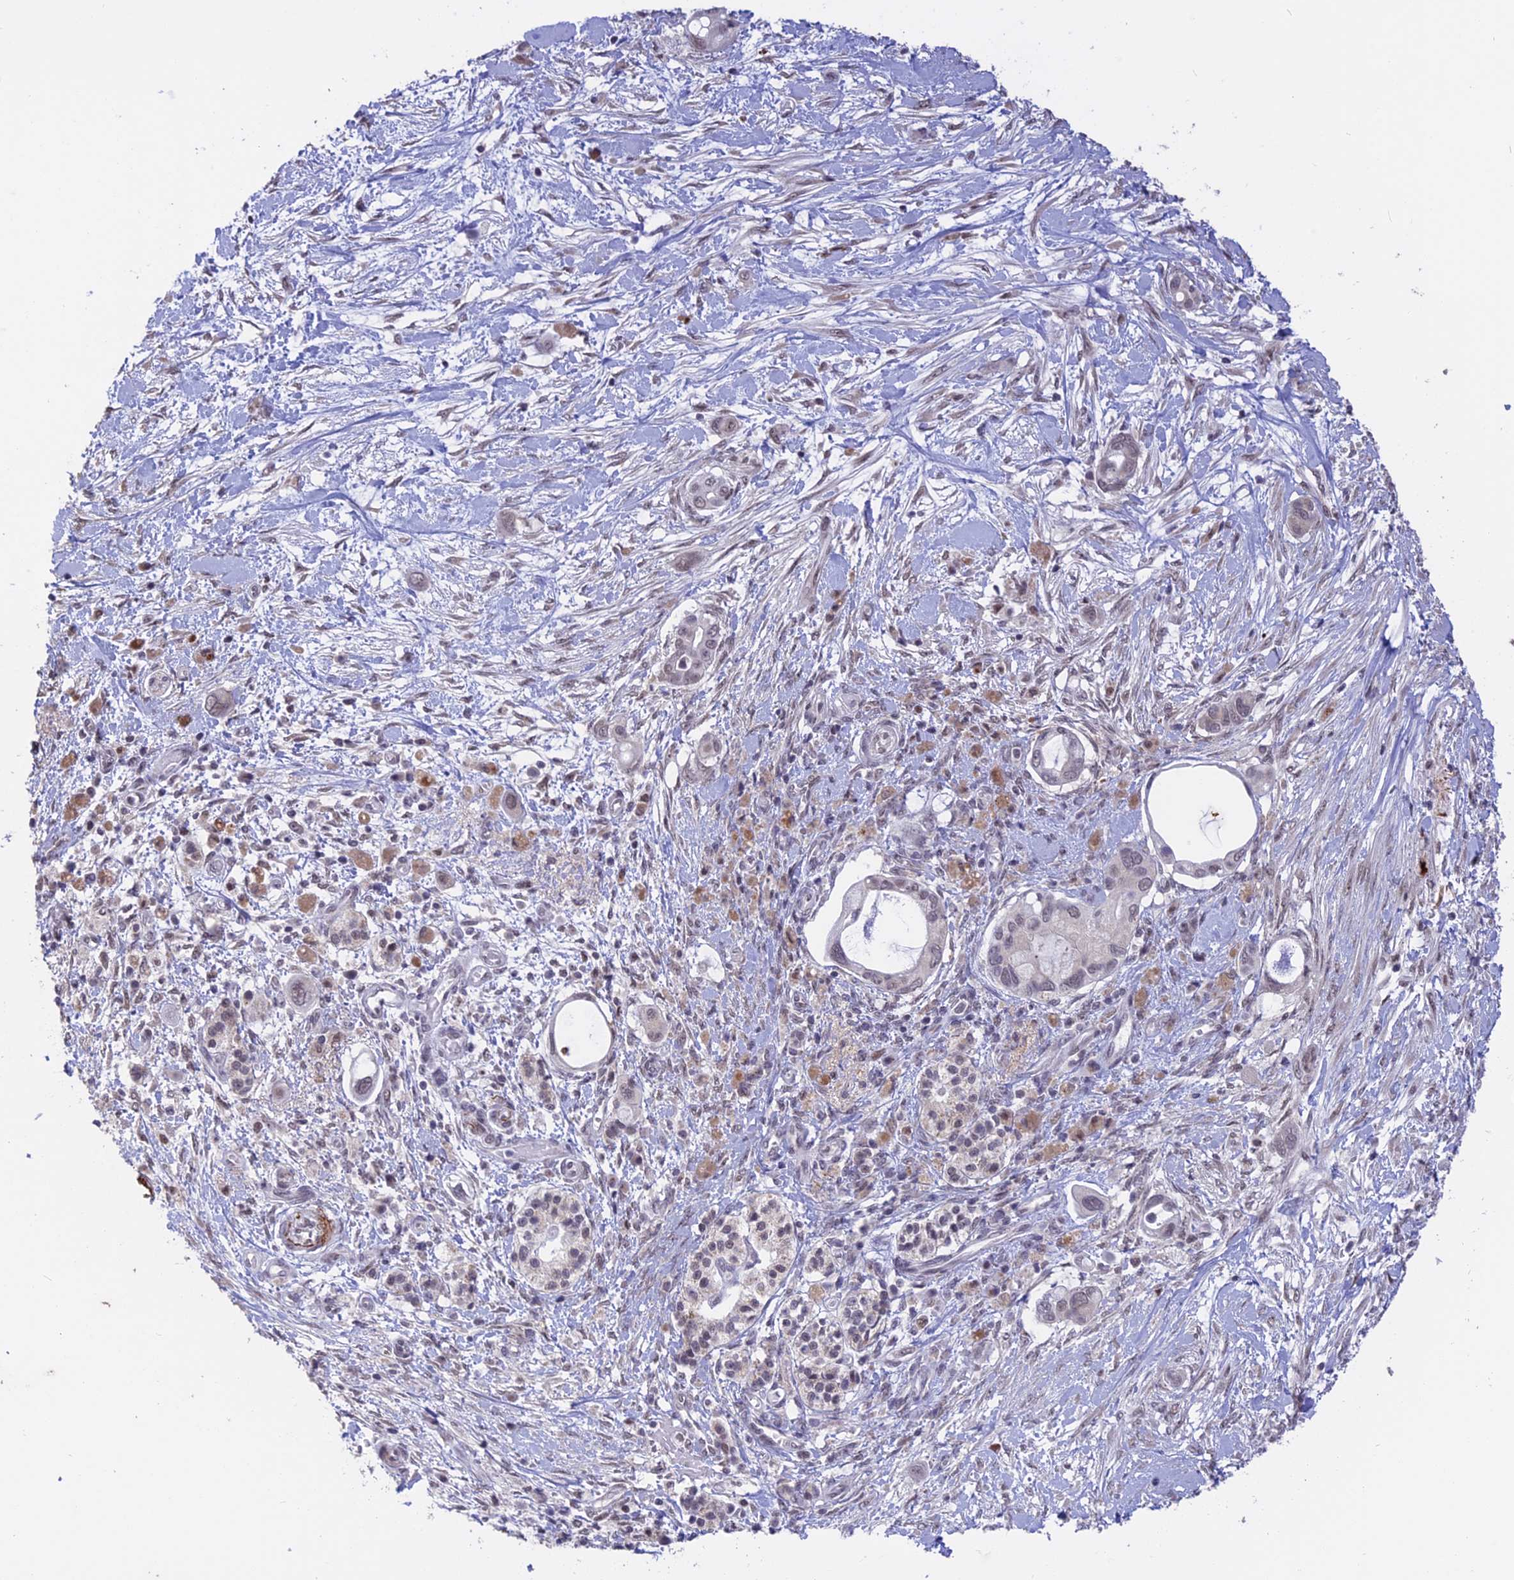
{"staining": {"intensity": "negative", "quantity": "none", "location": "none"}, "tissue": "pancreatic cancer", "cell_type": "Tumor cells", "image_type": "cancer", "snomed": [{"axis": "morphology", "description": "Adenocarcinoma, NOS"}, {"axis": "topography", "description": "Pancreas"}], "caption": "There is no significant positivity in tumor cells of pancreatic cancer (adenocarcinoma).", "gene": "POLR2C", "patient": {"sex": "male", "age": 68}}